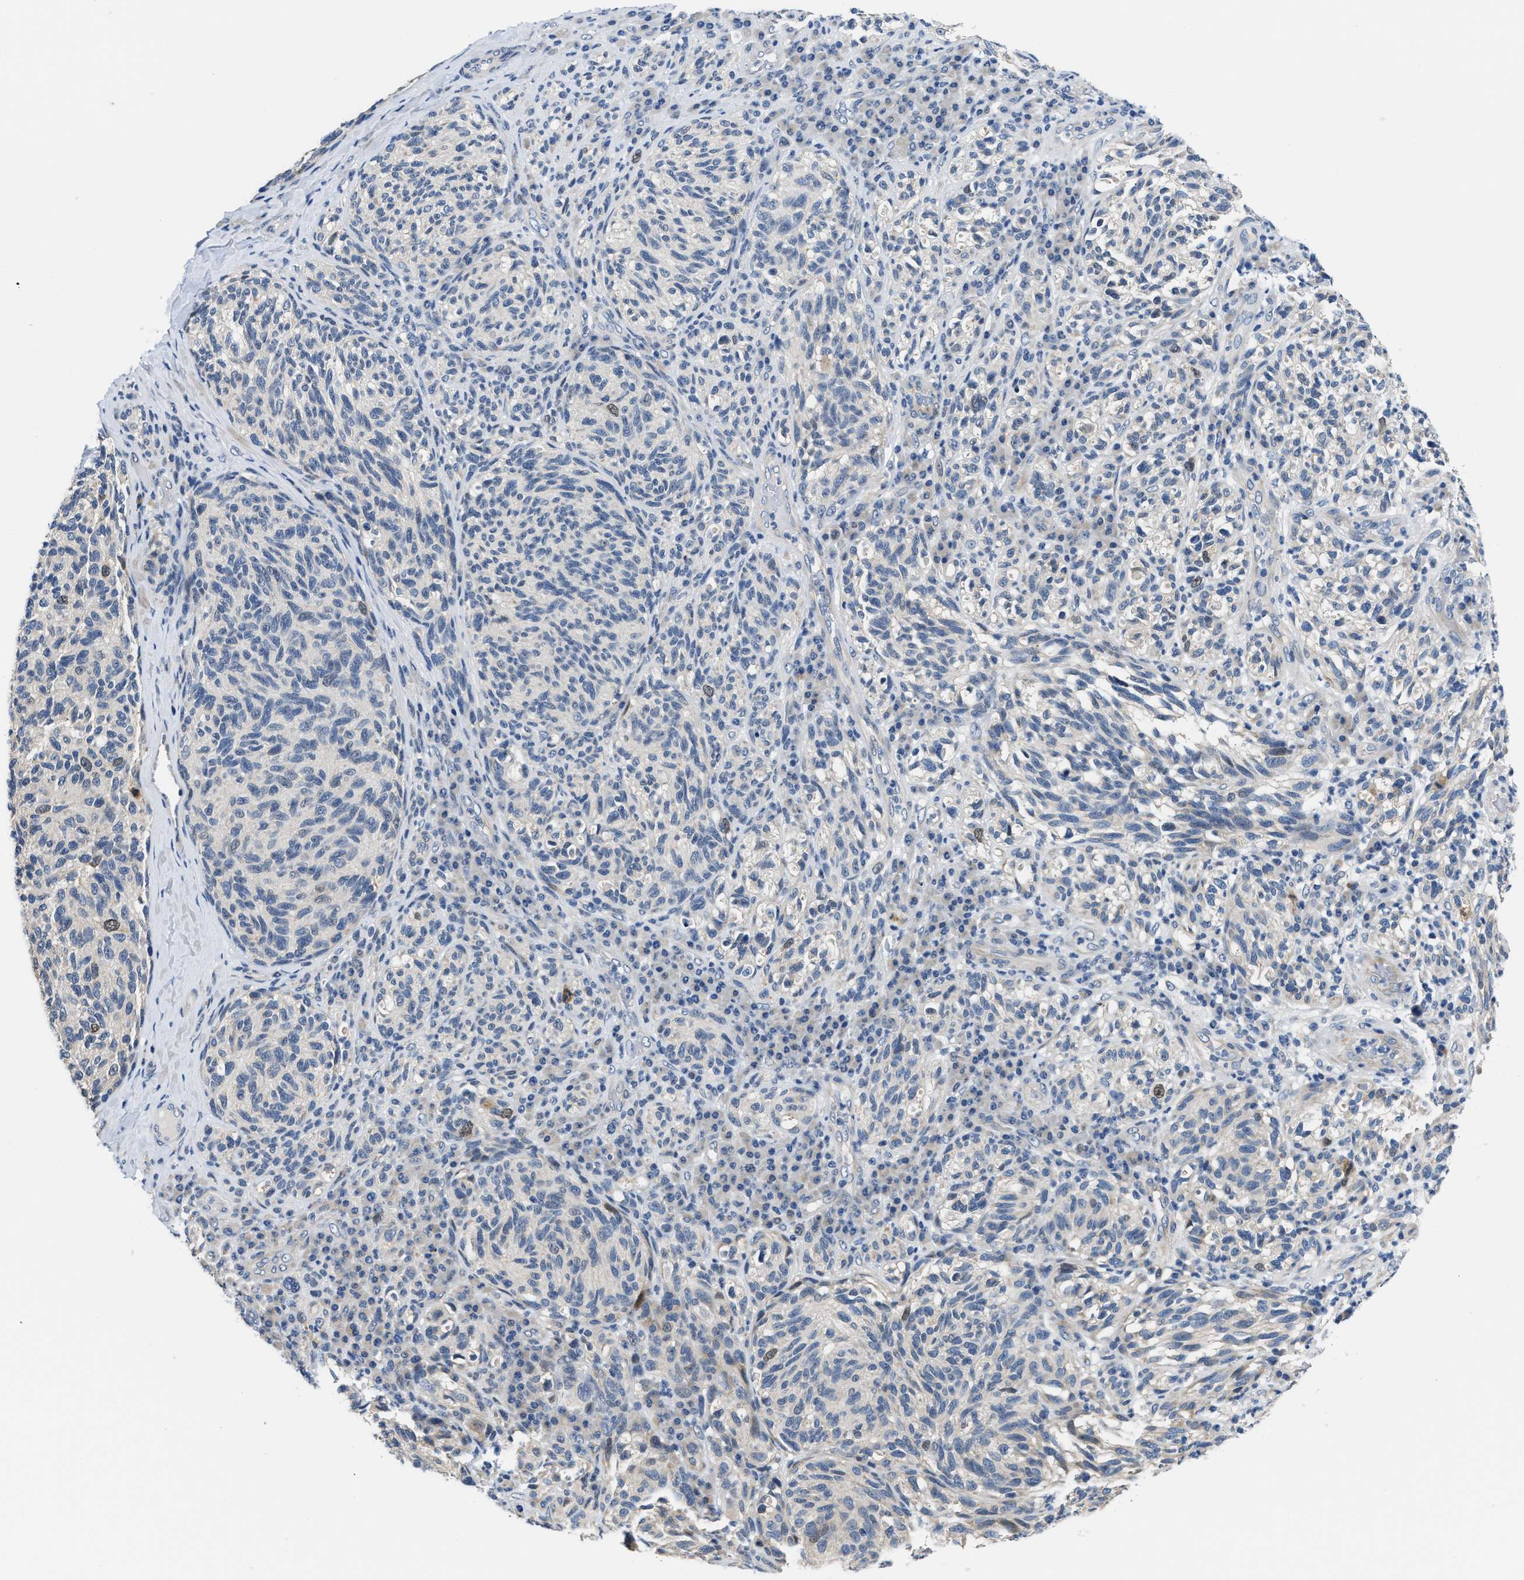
{"staining": {"intensity": "negative", "quantity": "none", "location": "none"}, "tissue": "melanoma", "cell_type": "Tumor cells", "image_type": "cancer", "snomed": [{"axis": "morphology", "description": "Malignant melanoma, NOS"}, {"axis": "topography", "description": "Skin"}], "caption": "This image is of malignant melanoma stained with immunohistochemistry to label a protein in brown with the nuclei are counter-stained blue. There is no expression in tumor cells.", "gene": "CLGN", "patient": {"sex": "female", "age": 73}}